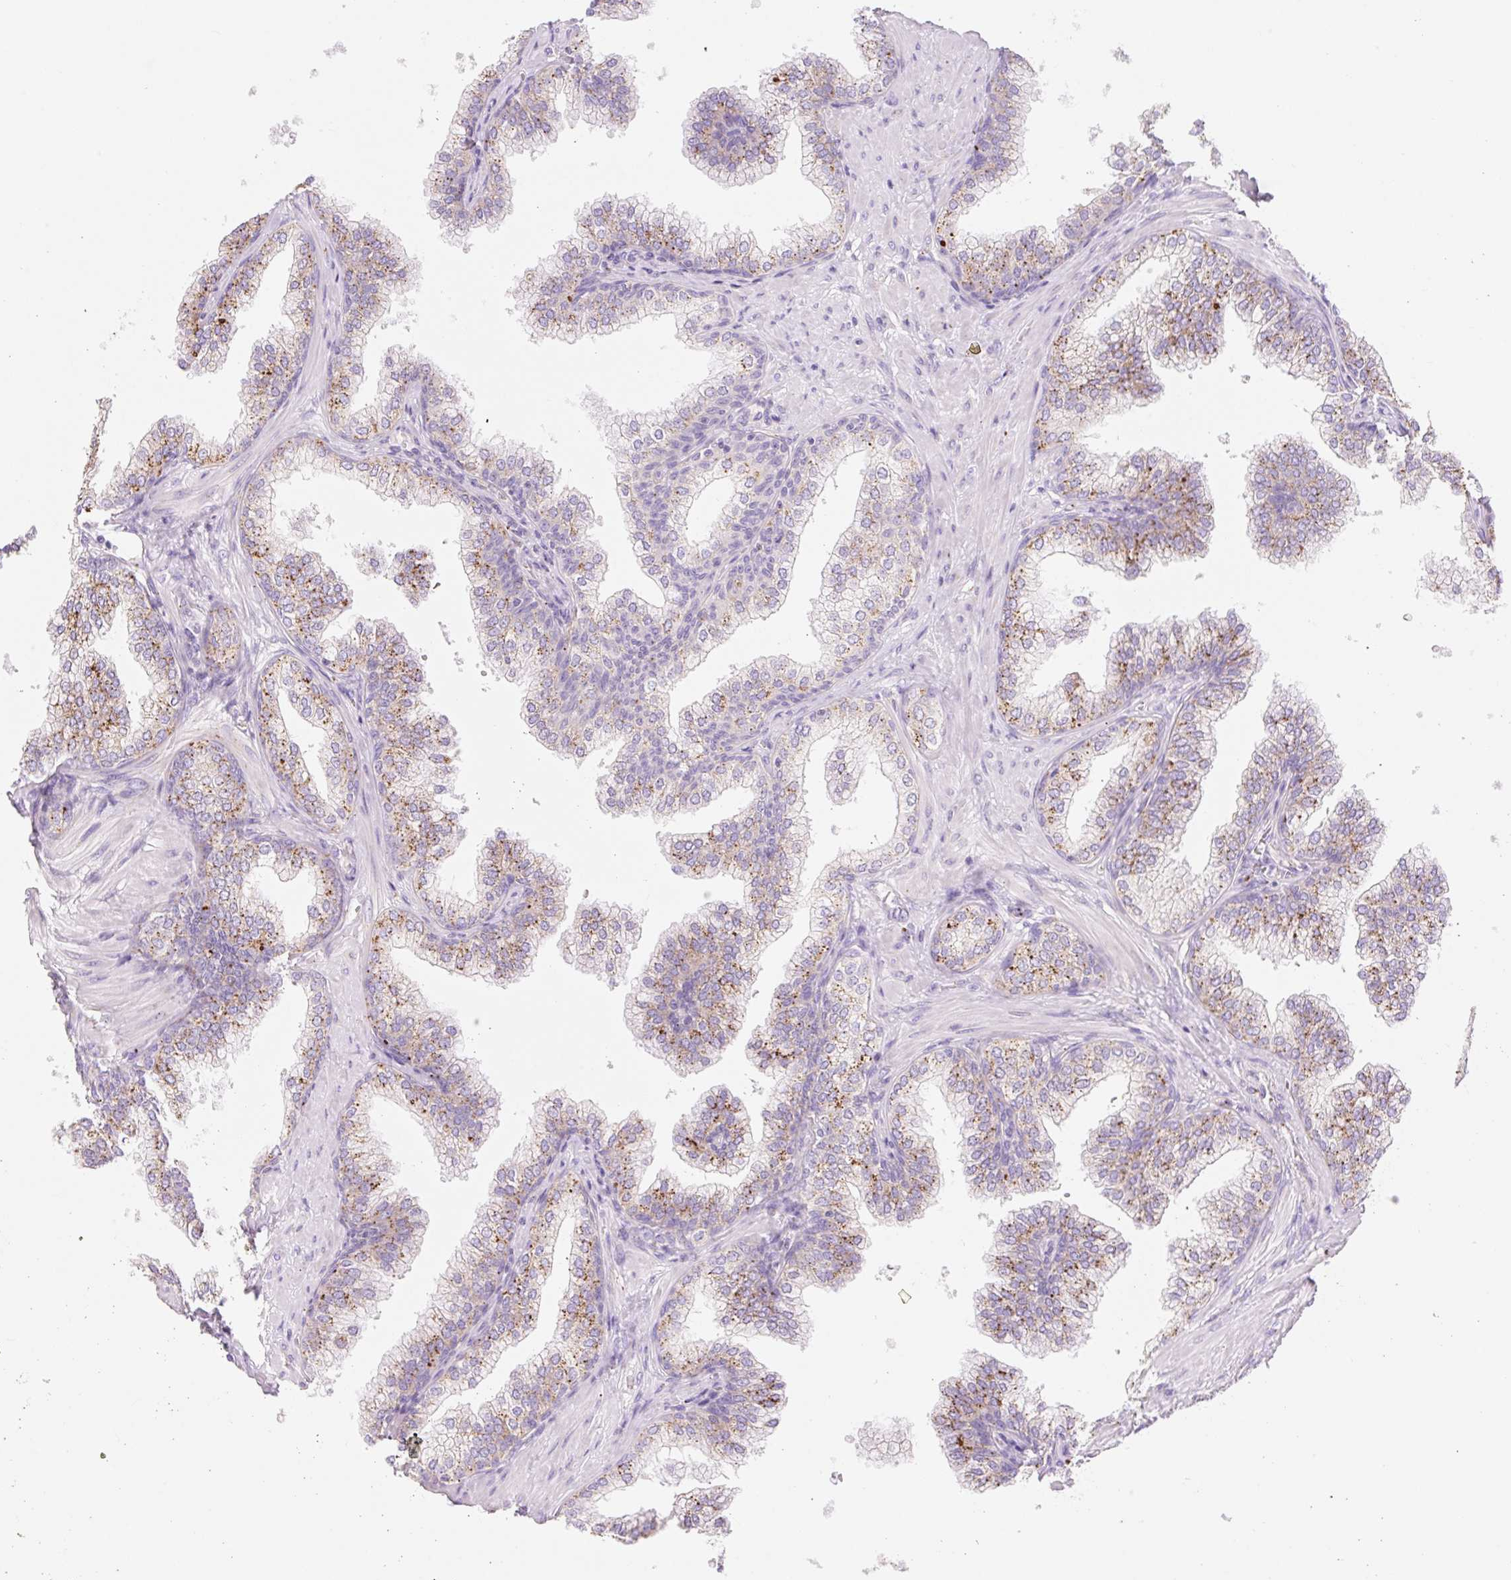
{"staining": {"intensity": "strong", "quantity": "25%-75%", "location": "cytoplasmic/membranous"}, "tissue": "prostate", "cell_type": "Glandular cells", "image_type": "normal", "snomed": [{"axis": "morphology", "description": "Normal tissue, NOS"}, {"axis": "topography", "description": "Prostate"}], "caption": "A high-resolution photomicrograph shows immunohistochemistry staining of normal prostate, which shows strong cytoplasmic/membranous expression in approximately 25%-75% of glandular cells. (DAB (3,3'-diaminobenzidine) IHC with brightfield microscopy, high magnification).", "gene": "CLEC3A", "patient": {"sex": "male", "age": 60}}